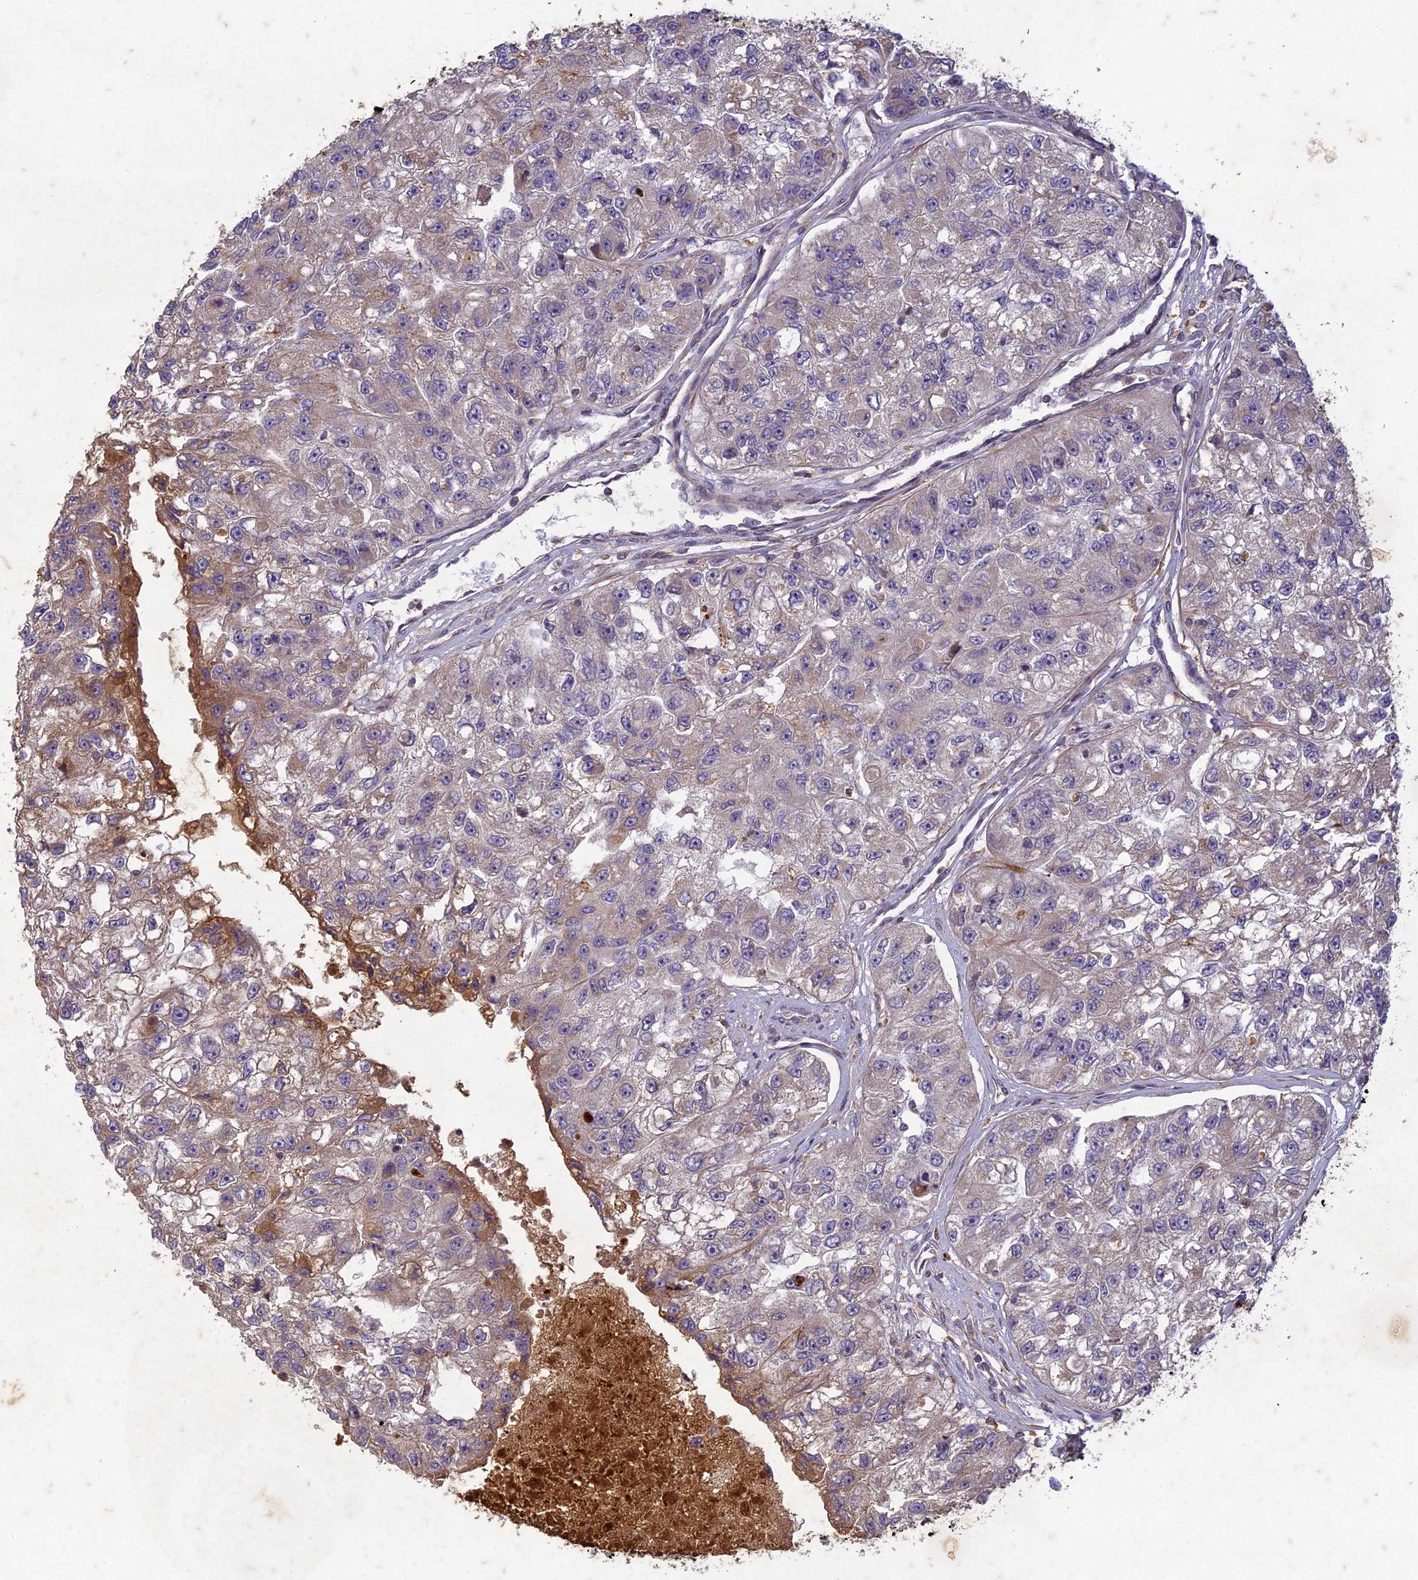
{"staining": {"intensity": "weak", "quantity": "<25%", "location": "cytoplasmic/membranous"}, "tissue": "renal cancer", "cell_type": "Tumor cells", "image_type": "cancer", "snomed": [{"axis": "morphology", "description": "Adenocarcinoma, NOS"}, {"axis": "topography", "description": "Kidney"}], "caption": "Tumor cells are negative for brown protein staining in renal cancer.", "gene": "TCF25", "patient": {"sex": "male", "age": 63}}